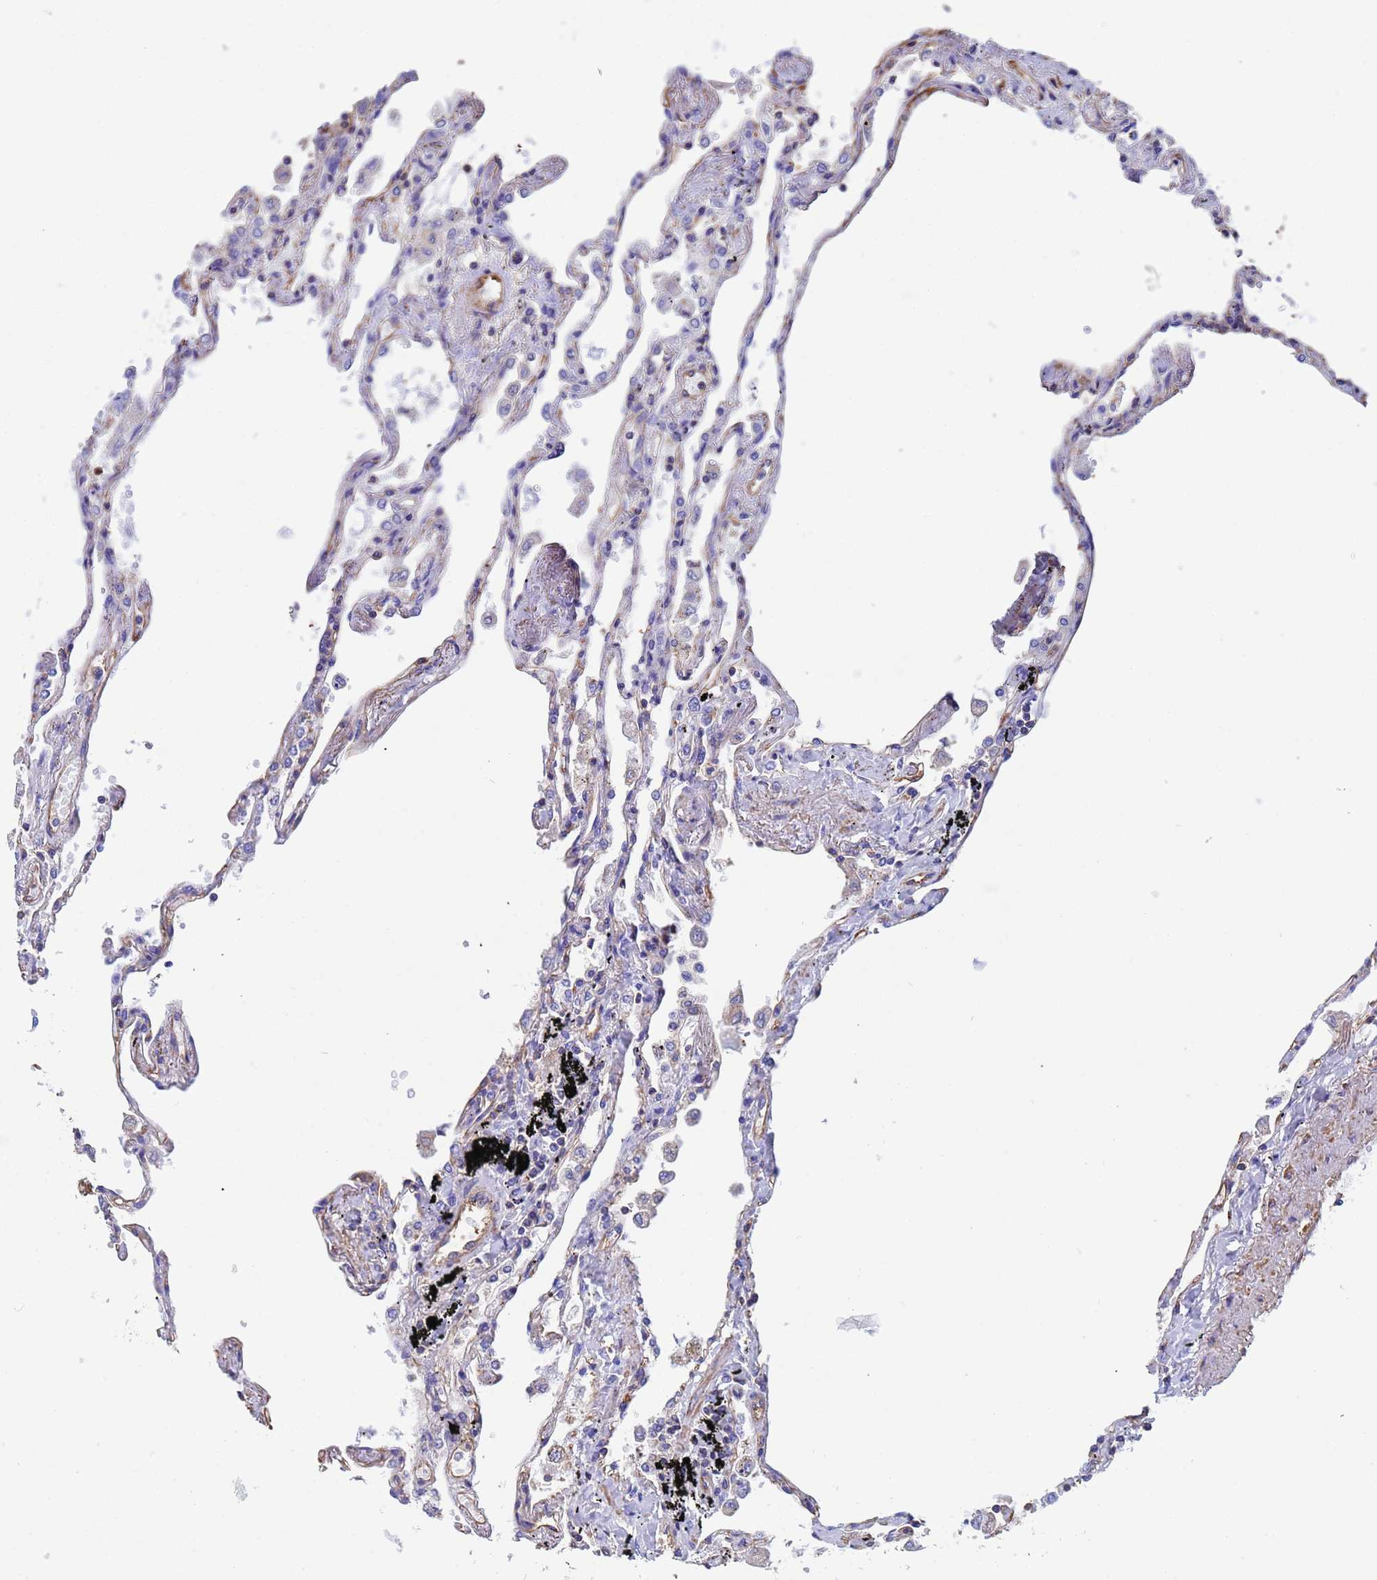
{"staining": {"intensity": "negative", "quantity": "none", "location": "none"}, "tissue": "lung", "cell_type": "Alveolar cells", "image_type": "normal", "snomed": [{"axis": "morphology", "description": "Normal tissue, NOS"}, {"axis": "topography", "description": "Lung"}], "caption": "This is an immunohistochemistry photomicrograph of unremarkable lung. There is no staining in alveolar cells.", "gene": "MYL12A", "patient": {"sex": "female", "age": 67}}